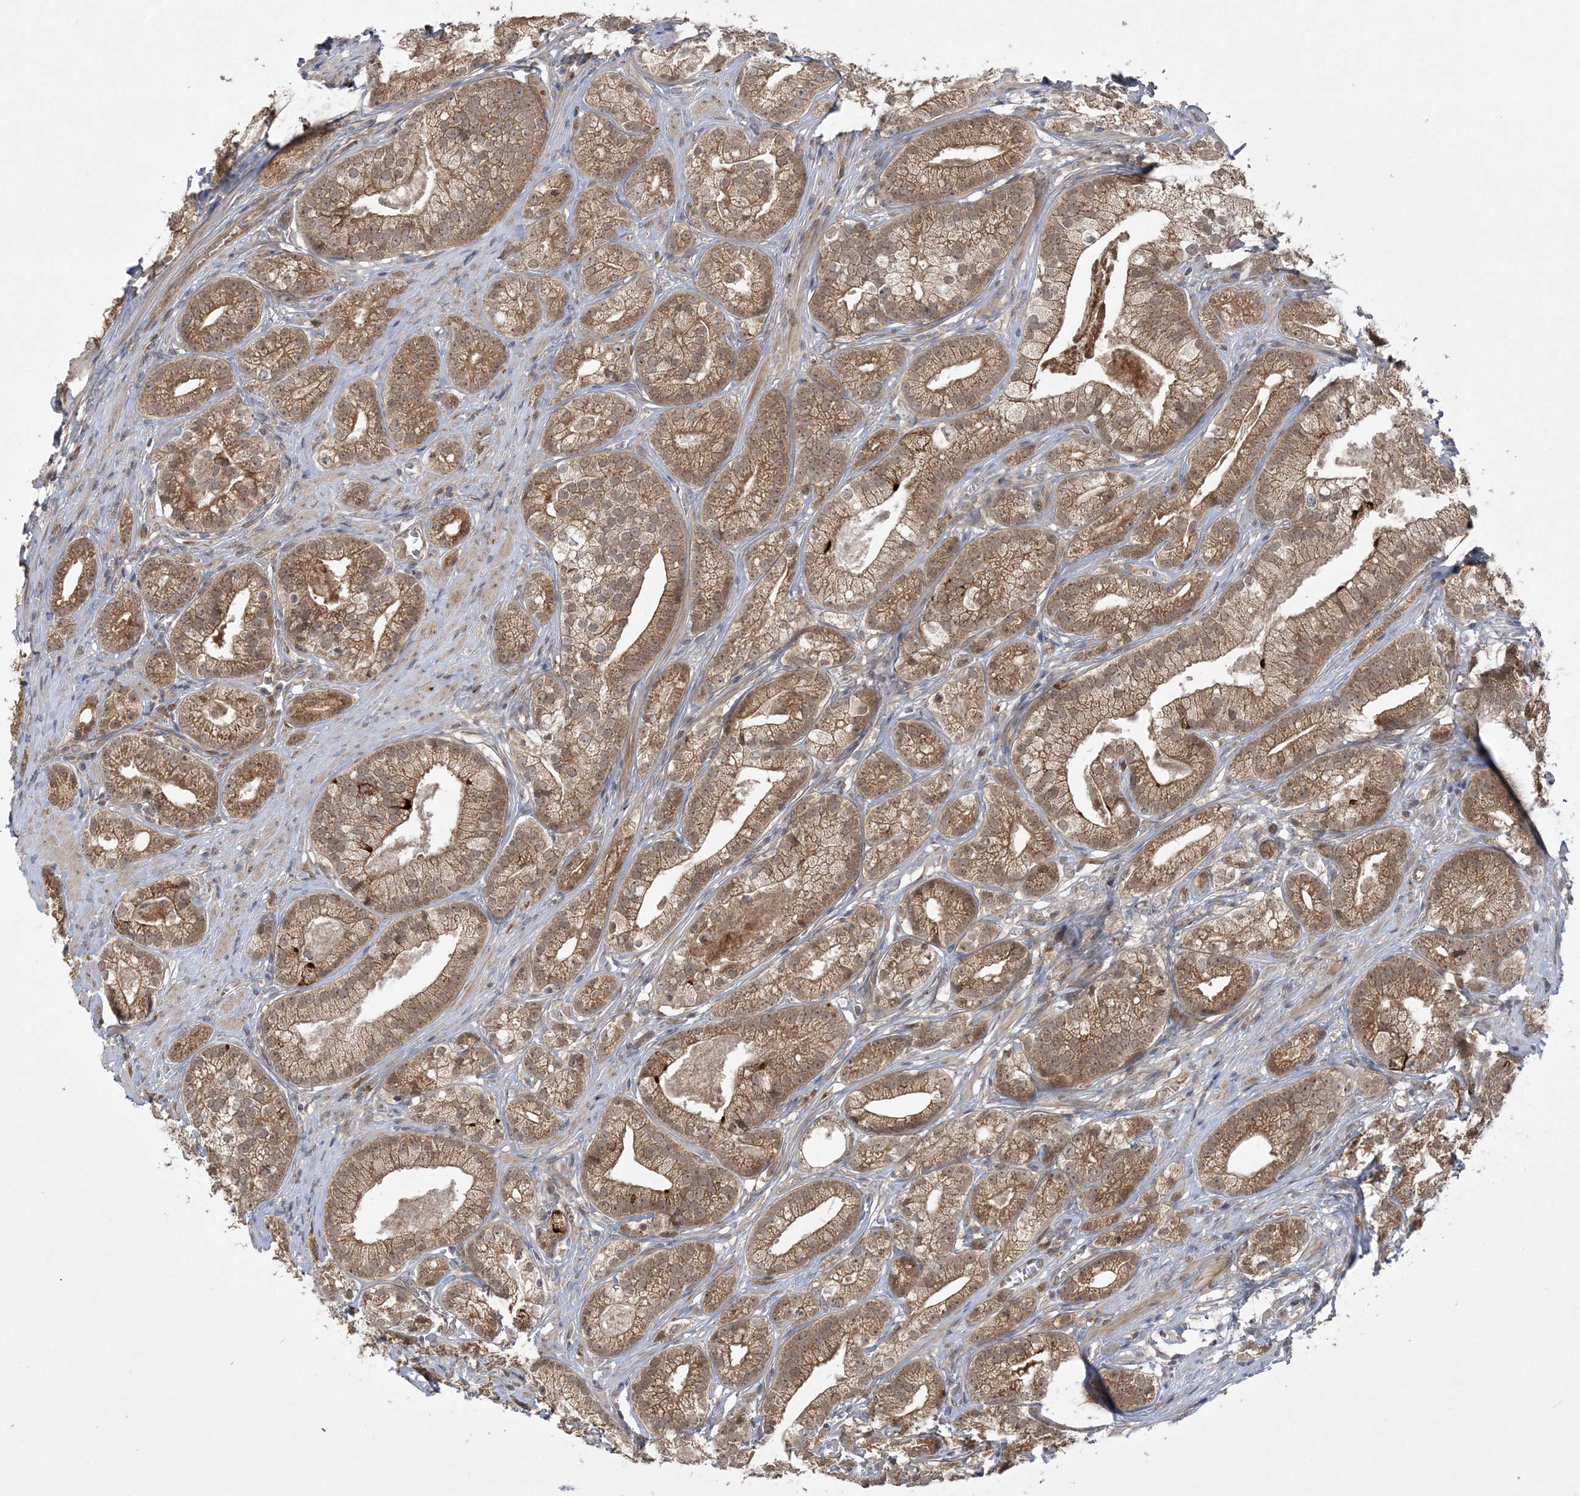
{"staining": {"intensity": "moderate", "quantity": ">75%", "location": "cytoplasmic/membranous"}, "tissue": "prostate cancer", "cell_type": "Tumor cells", "image_type": "cancer", "snomed": [{"axis": "morphology", "description": "Adenocarcinoma, High grade"}, {"axis": "topography", "description": "Prostate"}], "caption": "Prostate cancer stained with IHC demonstrates moderate cytoplasmic/membranous staining in approximately >75% of tumor cells.", "gene": "MMADHC", "patient": {"sex": "male", "age": 69}}